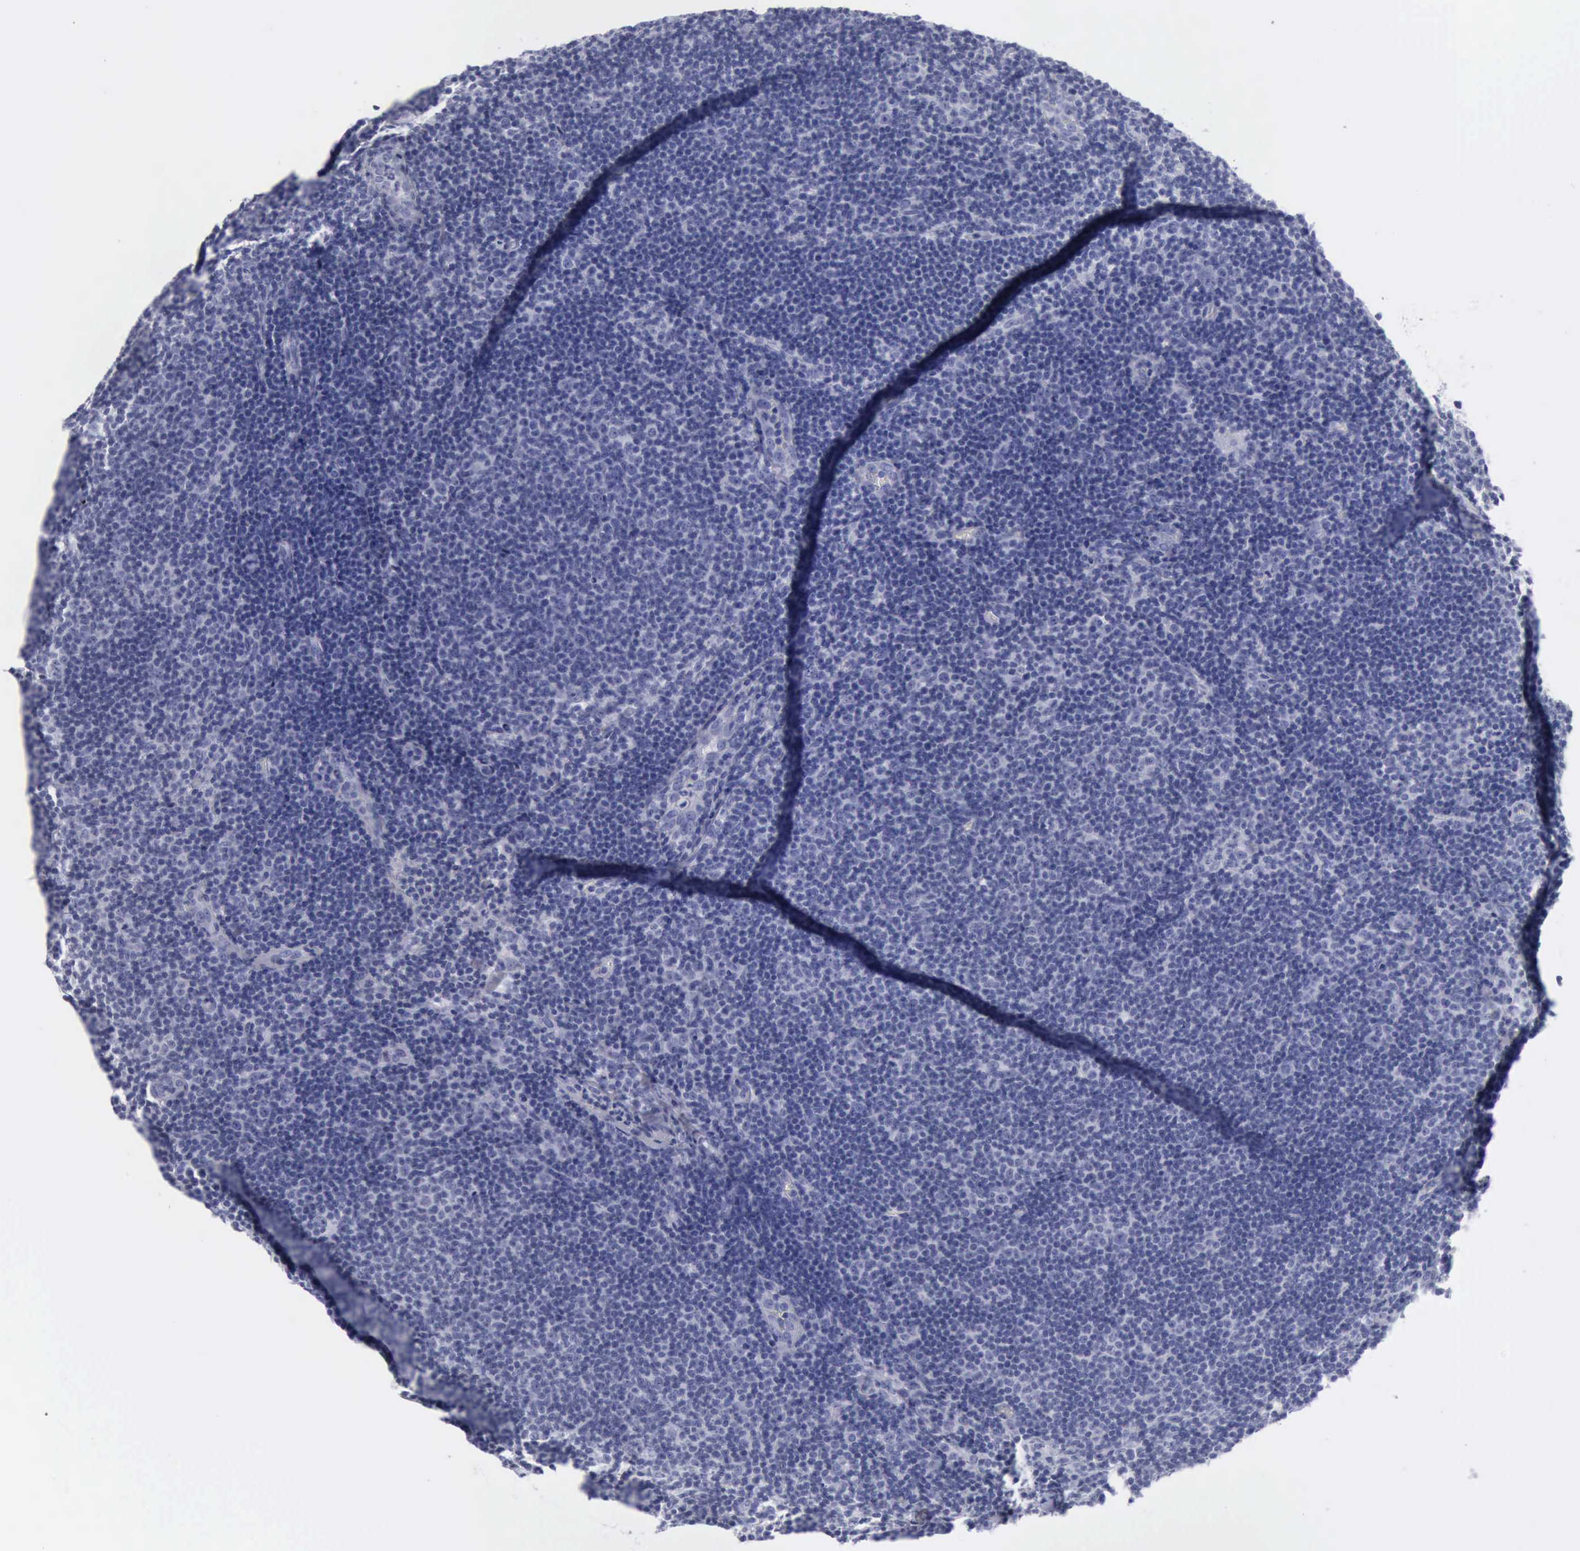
{"staining": {"intensity": "negative", "quantity": "none", "location": "none"}, "tissue": "lymphoma", "cell_type": "Tumor cells", "image_type": "cancer", "snomed": [{"axis": "morphology", "description": "Malignant lymphoma, non-Hodgkin's type, Low grade"}, {"axis": "topography", "description": "Lymph node"}], "caption": "Immunohistochemistry of malignant lymphoma, non-Hodgkin's type (low-grade) exhibits no staining in tumor cells.", "gene": "KRT13", "patient": {"sex": "male", "age": 49}}